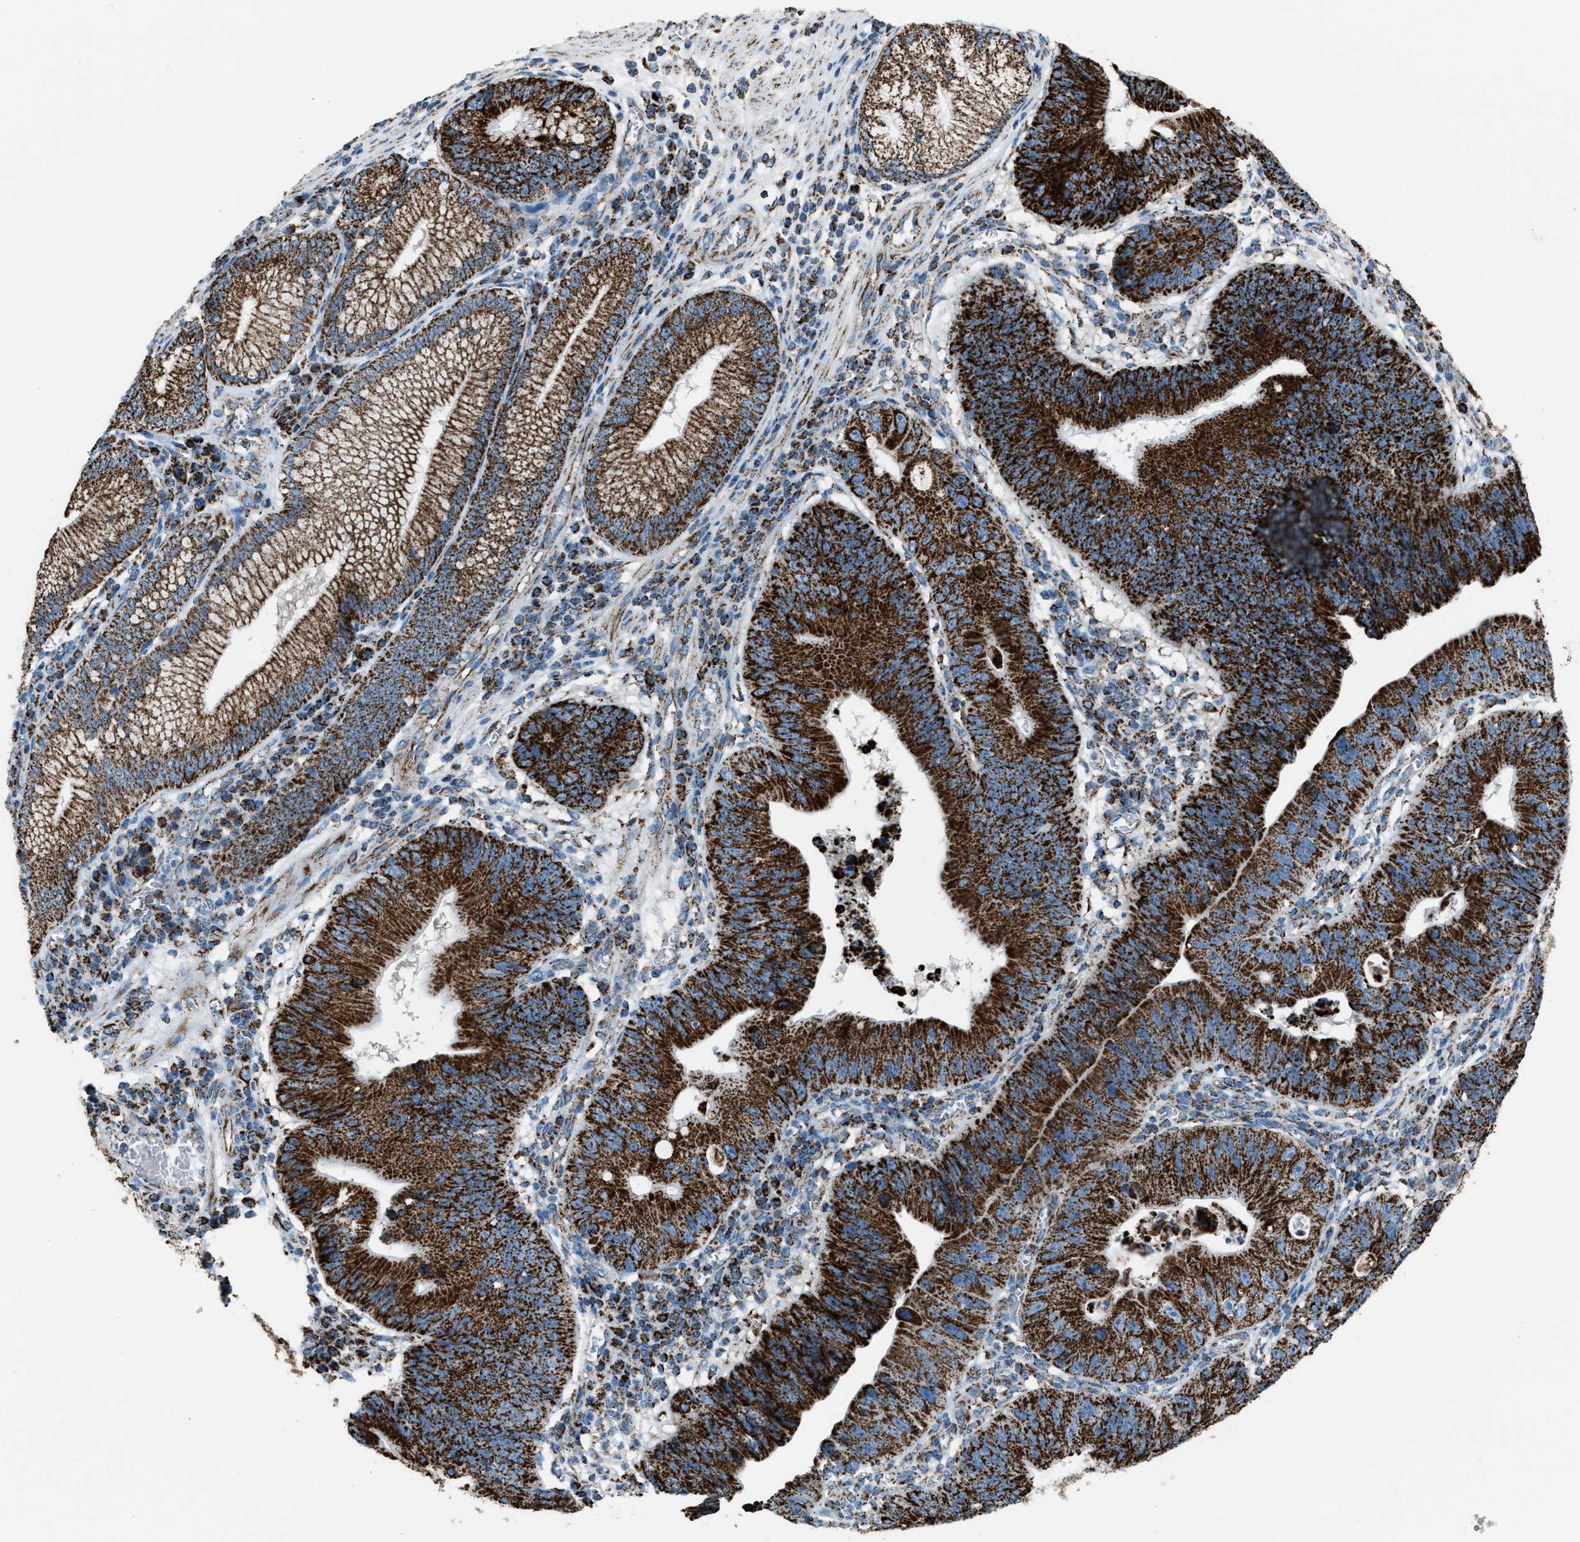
{"staining": {"intensity": "strong", "quantity": ">75%", "location": "cytoplasmic/membranous"}, "tissue": "stomach cancer", "cell_type": "Tumor cells", "image_type": "cancer", "snomed": [{"axis": "morphology", "description": "Adenocarcinoma, NOS"}, {"axis": "topography", "description": "Stomach"}], "caption": "A high-resolution image shows immunohistochemistry (IHC) staining of stomach cancer, which reveals strong cytoplasmic/membranous positivity in about >75% of tumor cells.", "gene": "MDH2", "patient": {"sex": "male", "age": 59}}